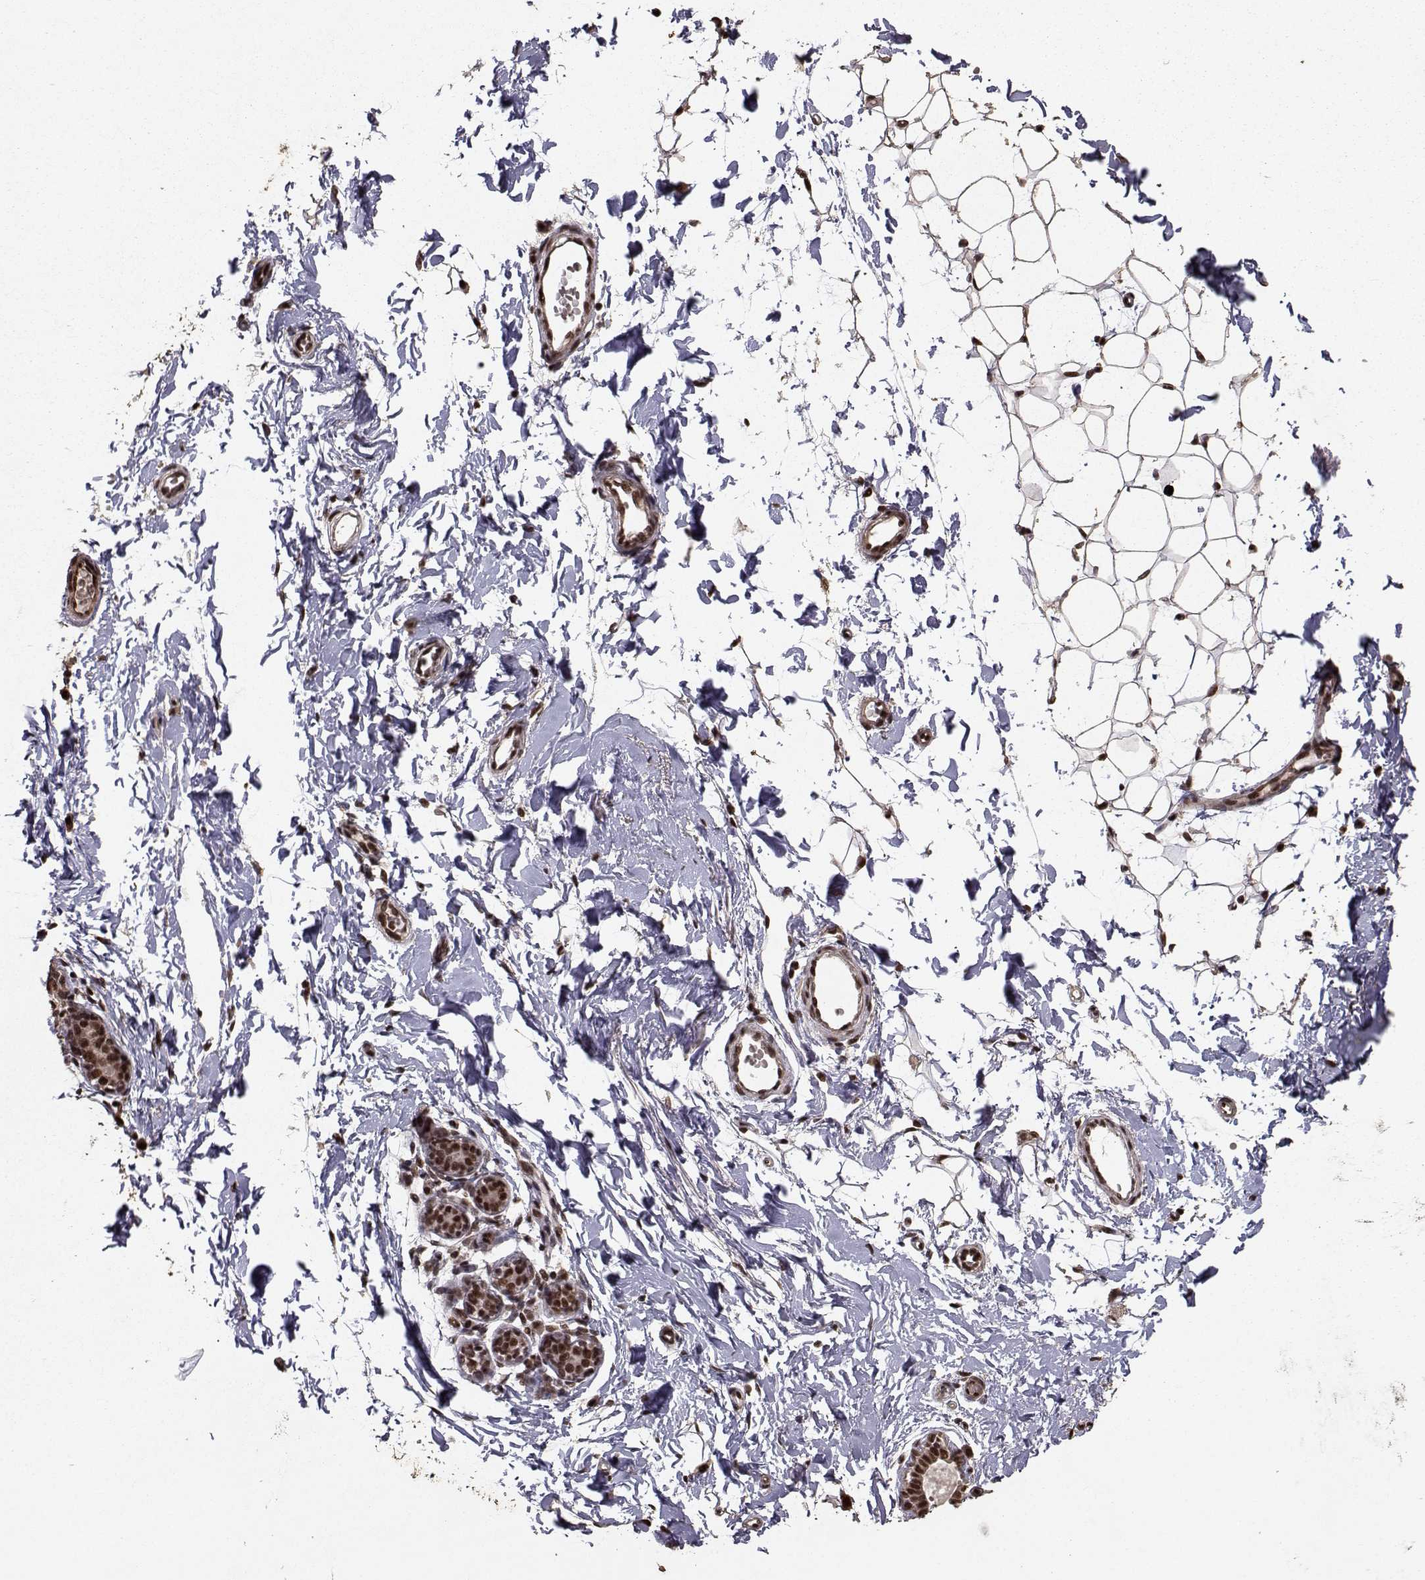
{"staining": {"intensity": "strong", "quantity": ">75%", "location": "nuclear"}, "tissue": "breast", "cell_type": "Adipocytes", "image_type": "normal", "snomed": [{"axis": "morphology", "description": "Normal tissue, NOS"}, {"axis": "topography", "description": "Breast"}], "caption": "DAB (3,3'-diaminobenzidine) immunohistochemical staining of benign breast exhibits strong nuclear protein positivity in approximately >75% of adipocytes.", "gene": "SF1", "patient": {"sex": "female", "age": 37}}